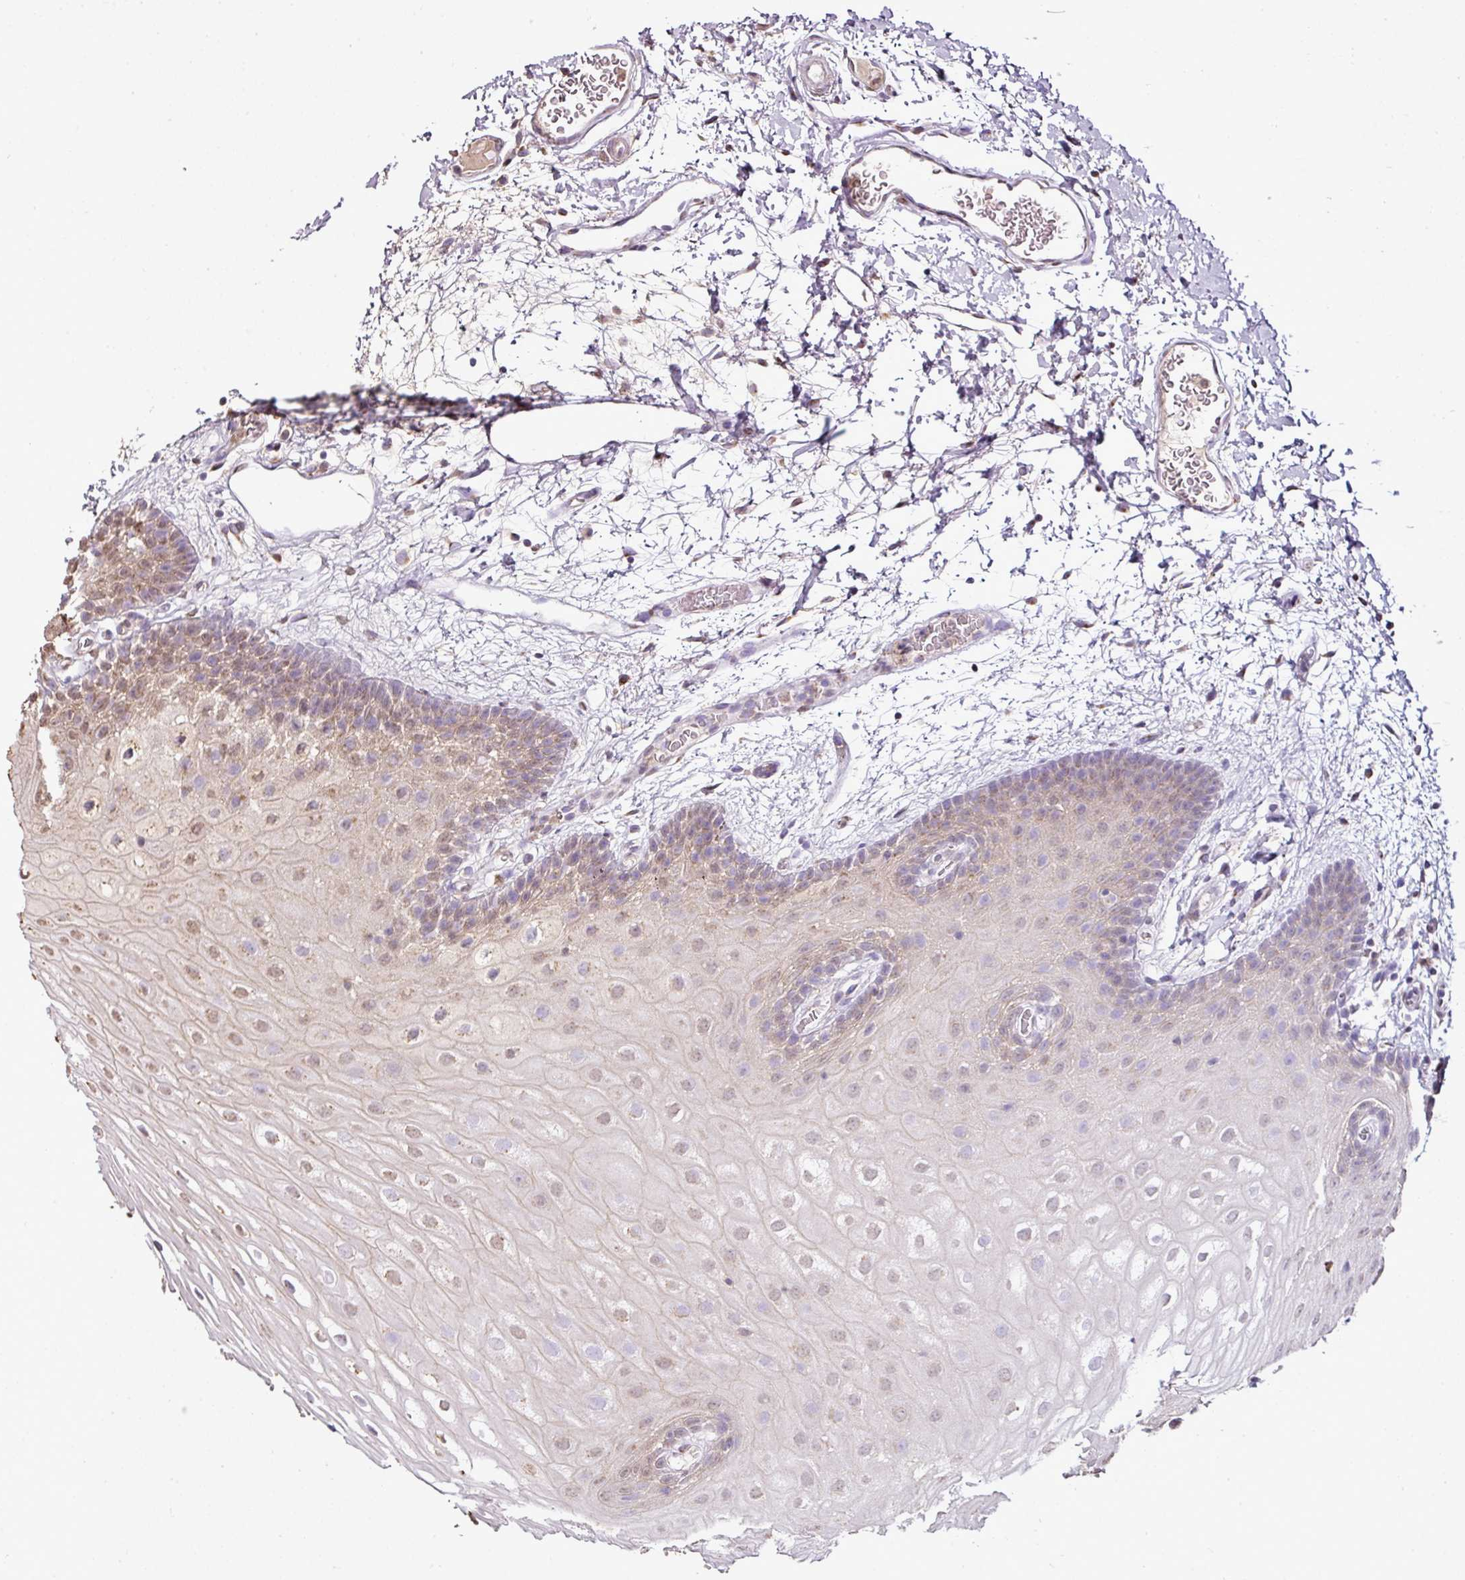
{"staining": {"intensity": "weak", "quantity": "25%-75%", "location": "cytoplasmic/membranous,nuclear"}, "tissue": "oral mucosa", "cell_type": "Squamous epithelial cells", "image_type": "normal", "snomed": [{"axis": "morphology", "description": "Normal tissue, NOS"}, {"axis": "morphology", "description": "Squamous cell carcinoma, NOS"}, {"axis": "topography", "description": "Oral tissue"}, {"axis": "topography", "description": "Tounge, NOS"}, {"axis": "topography", "description": "Head-Neck"}], "caption": "Oral mucosa stained for a protein shows weak cytoplasmic/membranous,nuclear positivity in squamous epithelial cells. The protein is shown in brown color, while the nuclei are stained blue.", "gene": "JPH2", "patient": {"sex": "male", "age": 76}}